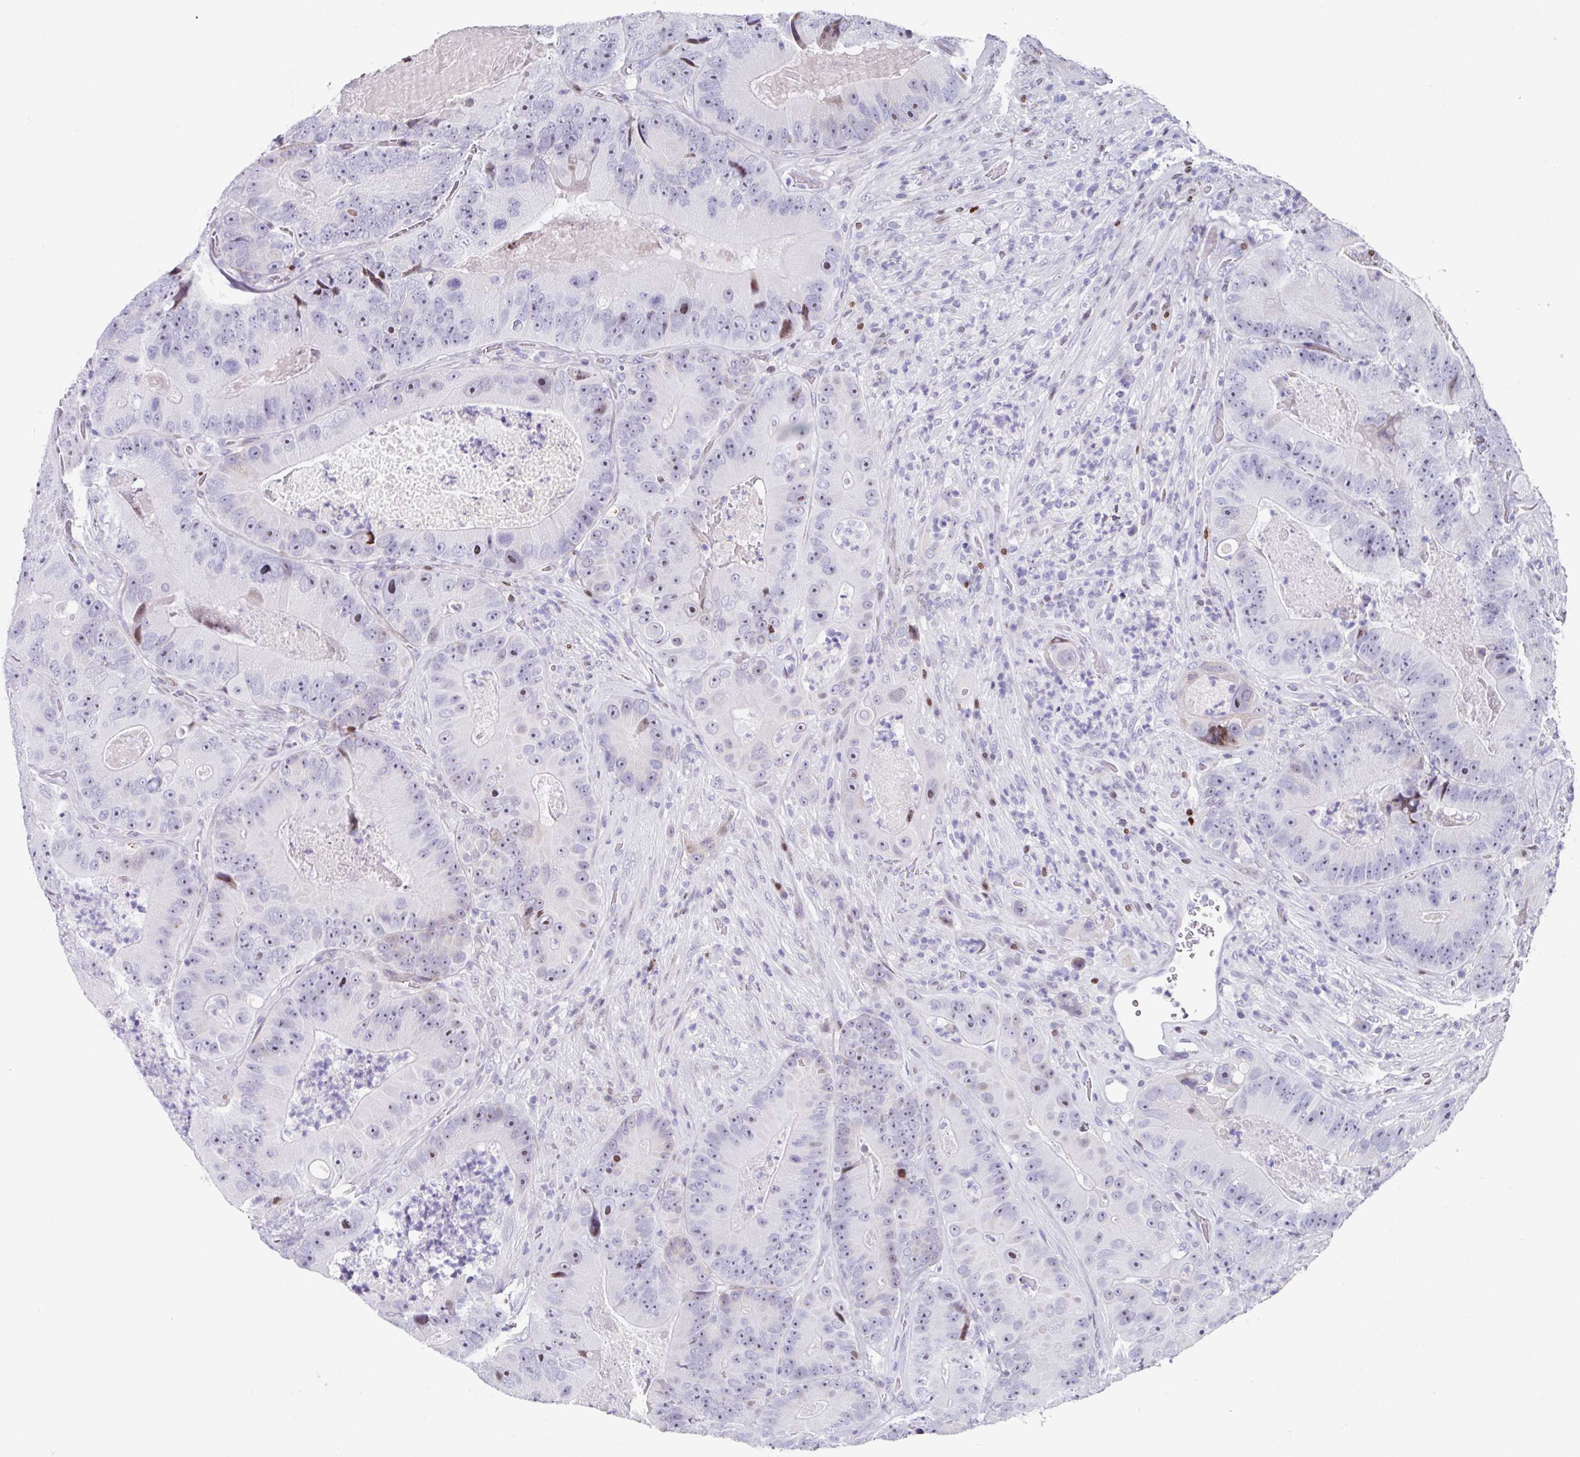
{"staining": {"intensity": "weak", "quantity": "25%-75%", "location": "nuclear"}, "tissue": "colorectal cancer", "cell_type": "Tumor cells", "image_type": "cancer", "snomed": [{"axis": "morphology", "description": "Adenocarcinoma, NOS"}, {"axis": "topography", "description": "Colon"}], "caption": "A micrograph of colorectal cancer (adenocarcinoma) stained for a protein exhibits weak nuclear brown staining in tumor cells. The staining was performed using DAB to visualize the protein expression in brown, while the nuclei were stained in blue with hematoxylin (Magnification: 20x).", "gene": "TCF3", "patient": {"sex": "female", "age": 86}}